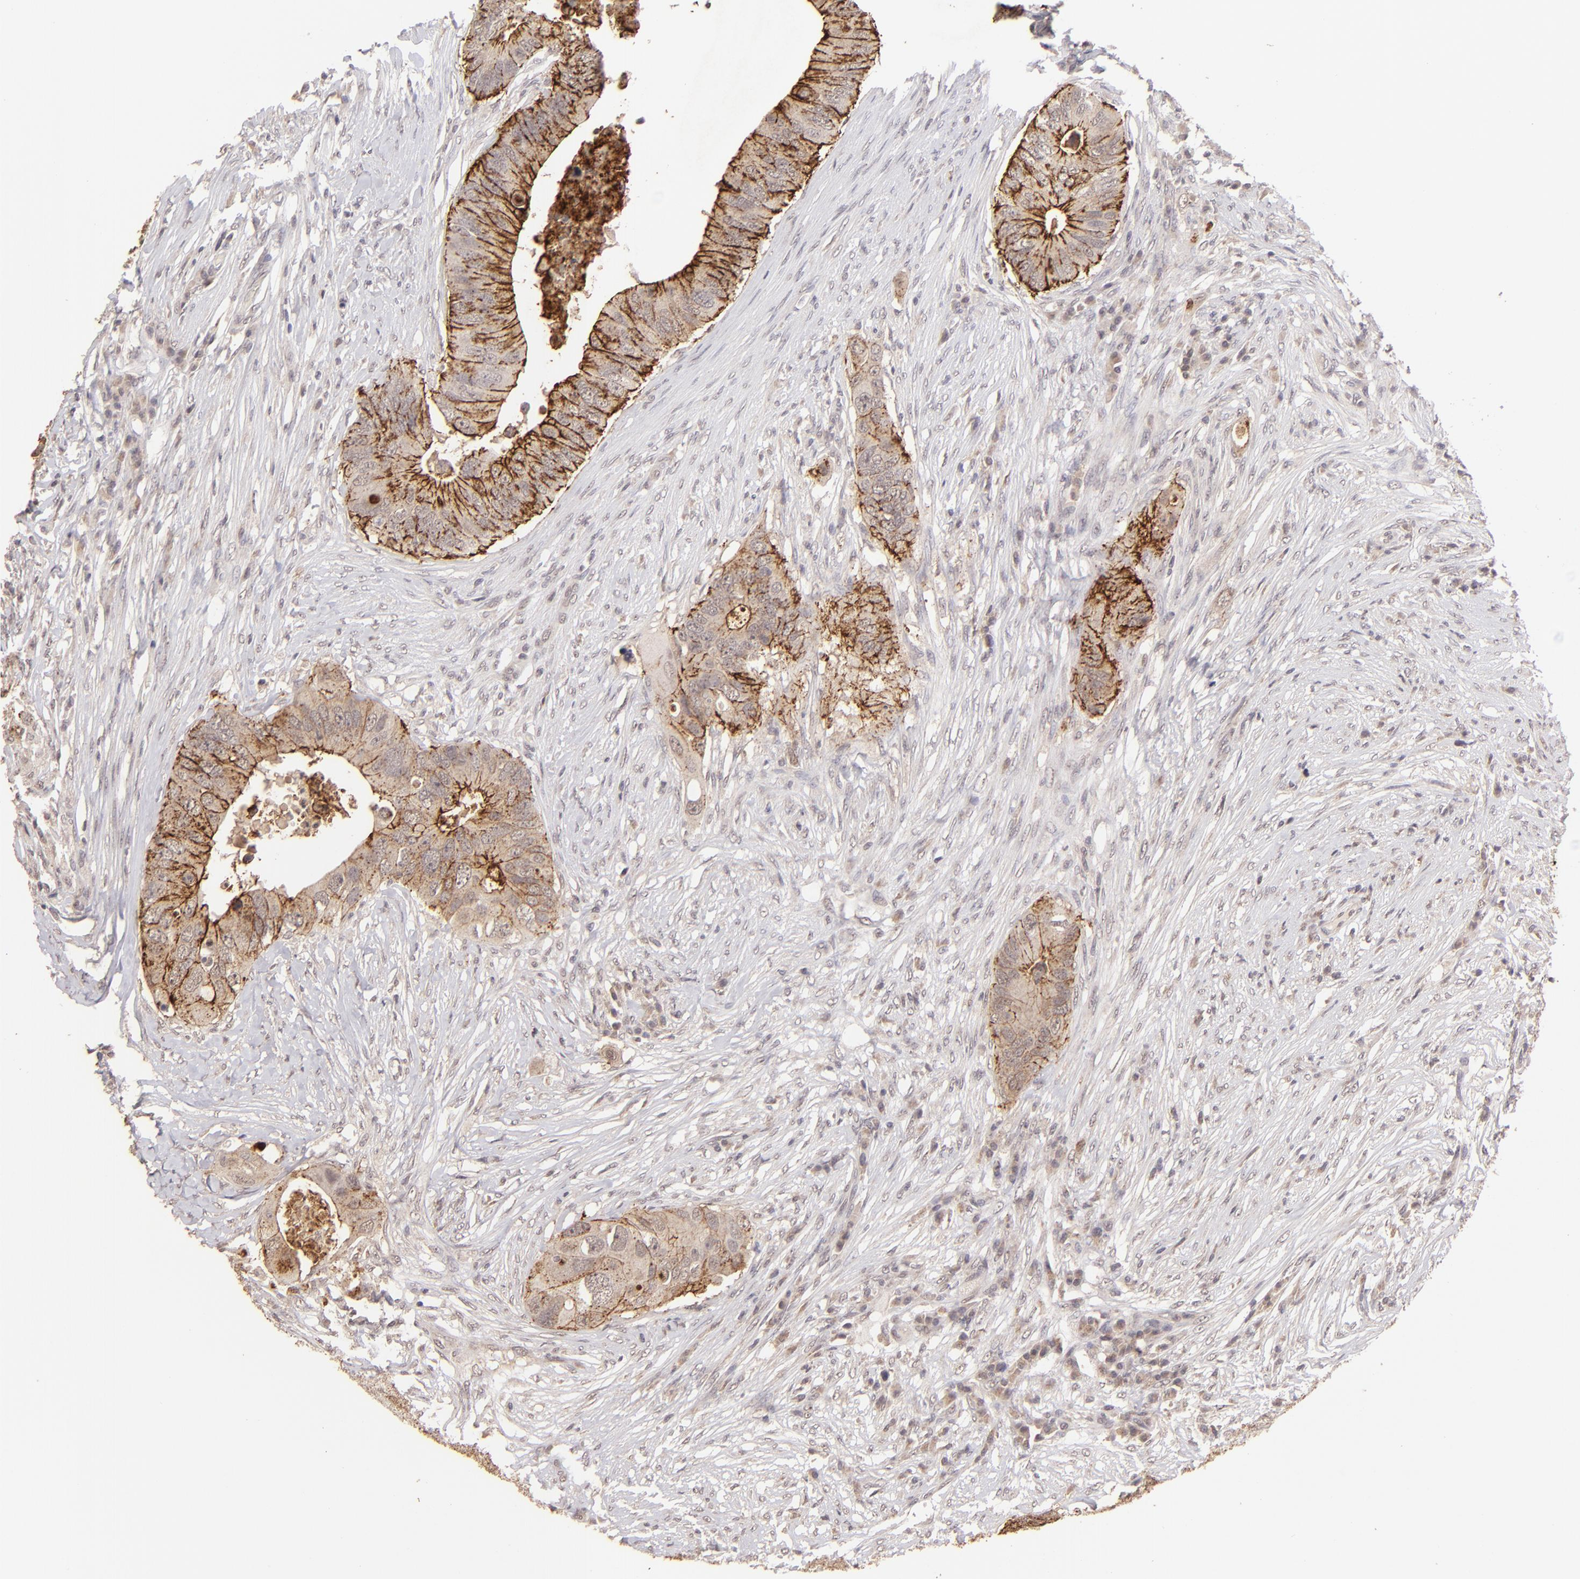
{"staining": {"intensity": "moderate", "quantity": ">75%", "location": "cytoplasmic/membranous"}, "tissue": "colorectal cancer", "cell_type": "Tumor cells", "image_type": "cancer", "snomed": [{"axis": "morphology", "description": "Adenocarcinoma, NOS"}, {"axis": "topography", "description": "Colon"}], "caption": "Protein expression analysis of human colorectal cancer reveals moderate cytoplasmic/membranous staining in about >75% of tumor cells.", "gene": "CLDN1", "patient": {"sex": "male", "age": 71}}